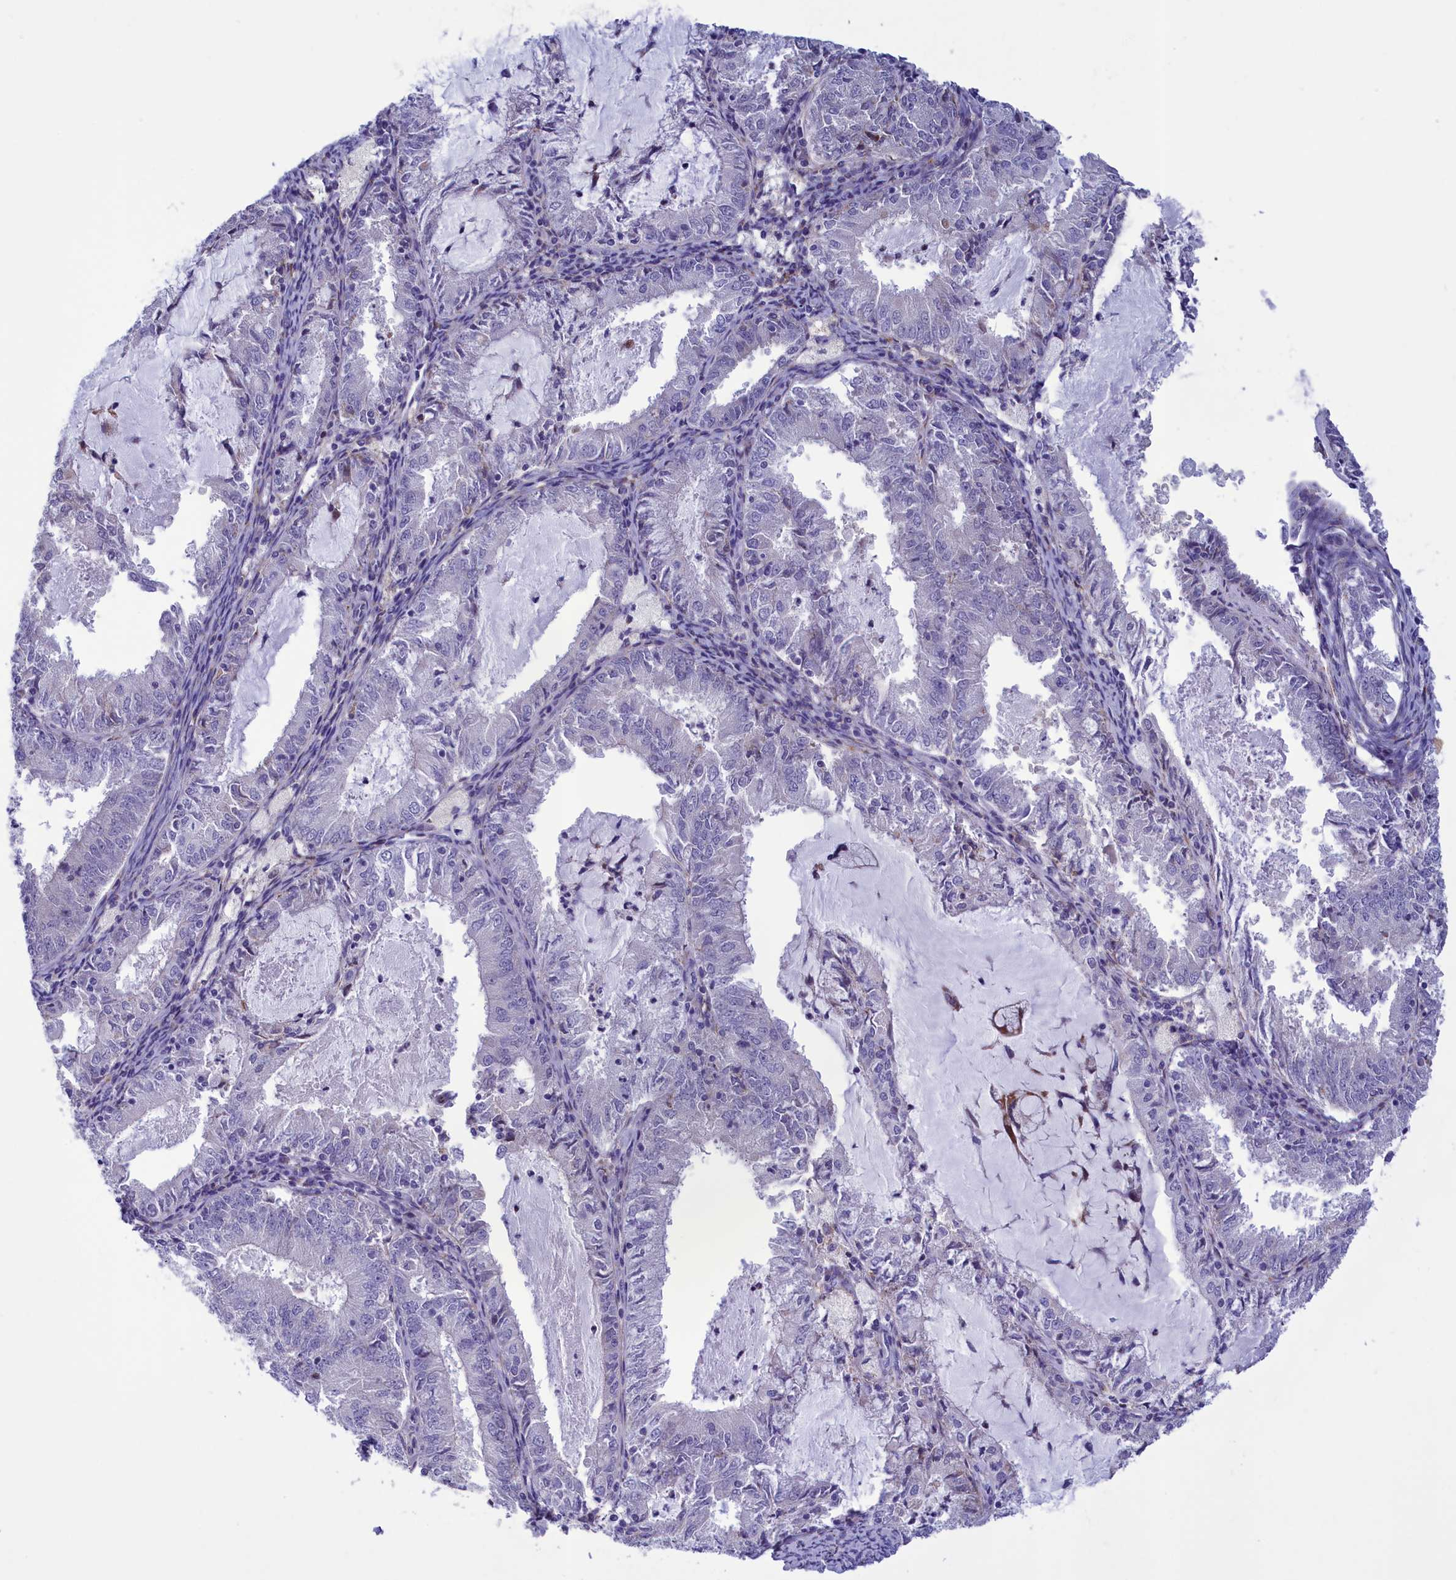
{"staining": {"intensity": "negative", "quantity": "none", "location": "none"}, "tissue": "endometrial cancer", "cell_type": "Tumor cells", "image_type": "cancer", "snomed": [{"axis": "morphology", "description": "Adenocarcinoma, NOS"}, {"axis": "topography", "description": "Endometrium"}], "caption": "Tumor cells show no significant staining in endometrial cancer (adenocarcinoma).", "gene": "CORO2A", "patient": {"sex": "female", "age": 57}}